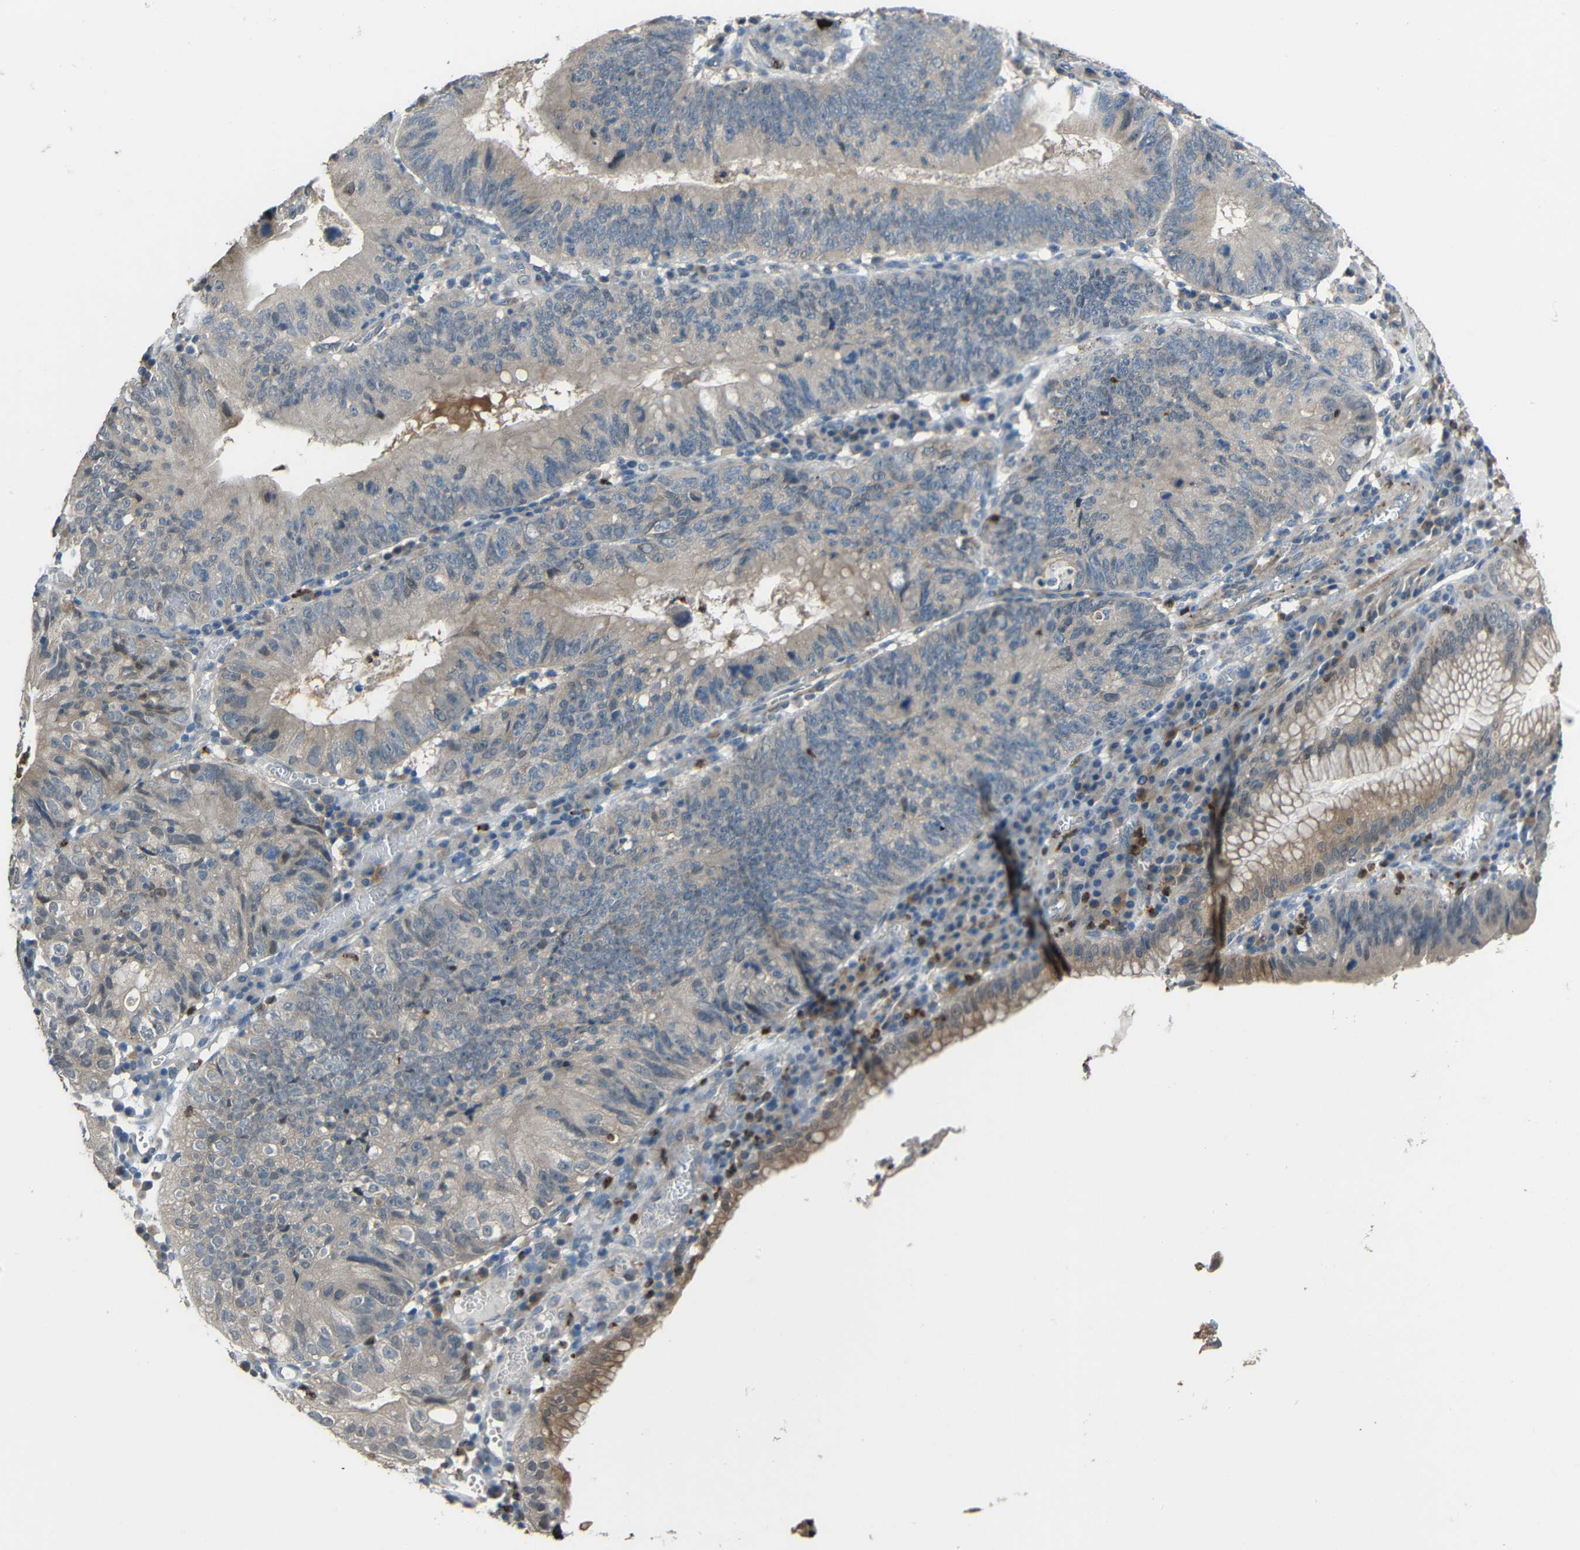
{"staining": {"intensity": "moderate", "quantity": "<25%", "location": "cytoplasmic/membranous"}, "tissue": "stomach cancer", "cell_type": "Tumor cells", "image_type": "cancer", "snomed": [{"axis": "morphology", "description": "Adenocarcinoma, NOS"}, {"axis": "topography", "description": "Stomach"}], "caption": "Immunohistochemistry (IHC) (DAB) staining of adenocarcinoma (stomach) demonstrates moderate cytoplasmic/membranous protein positivity in about <25% of tumor cells.", "gene": "STBD1", "patient": {"sex": "male", "age": 59}}